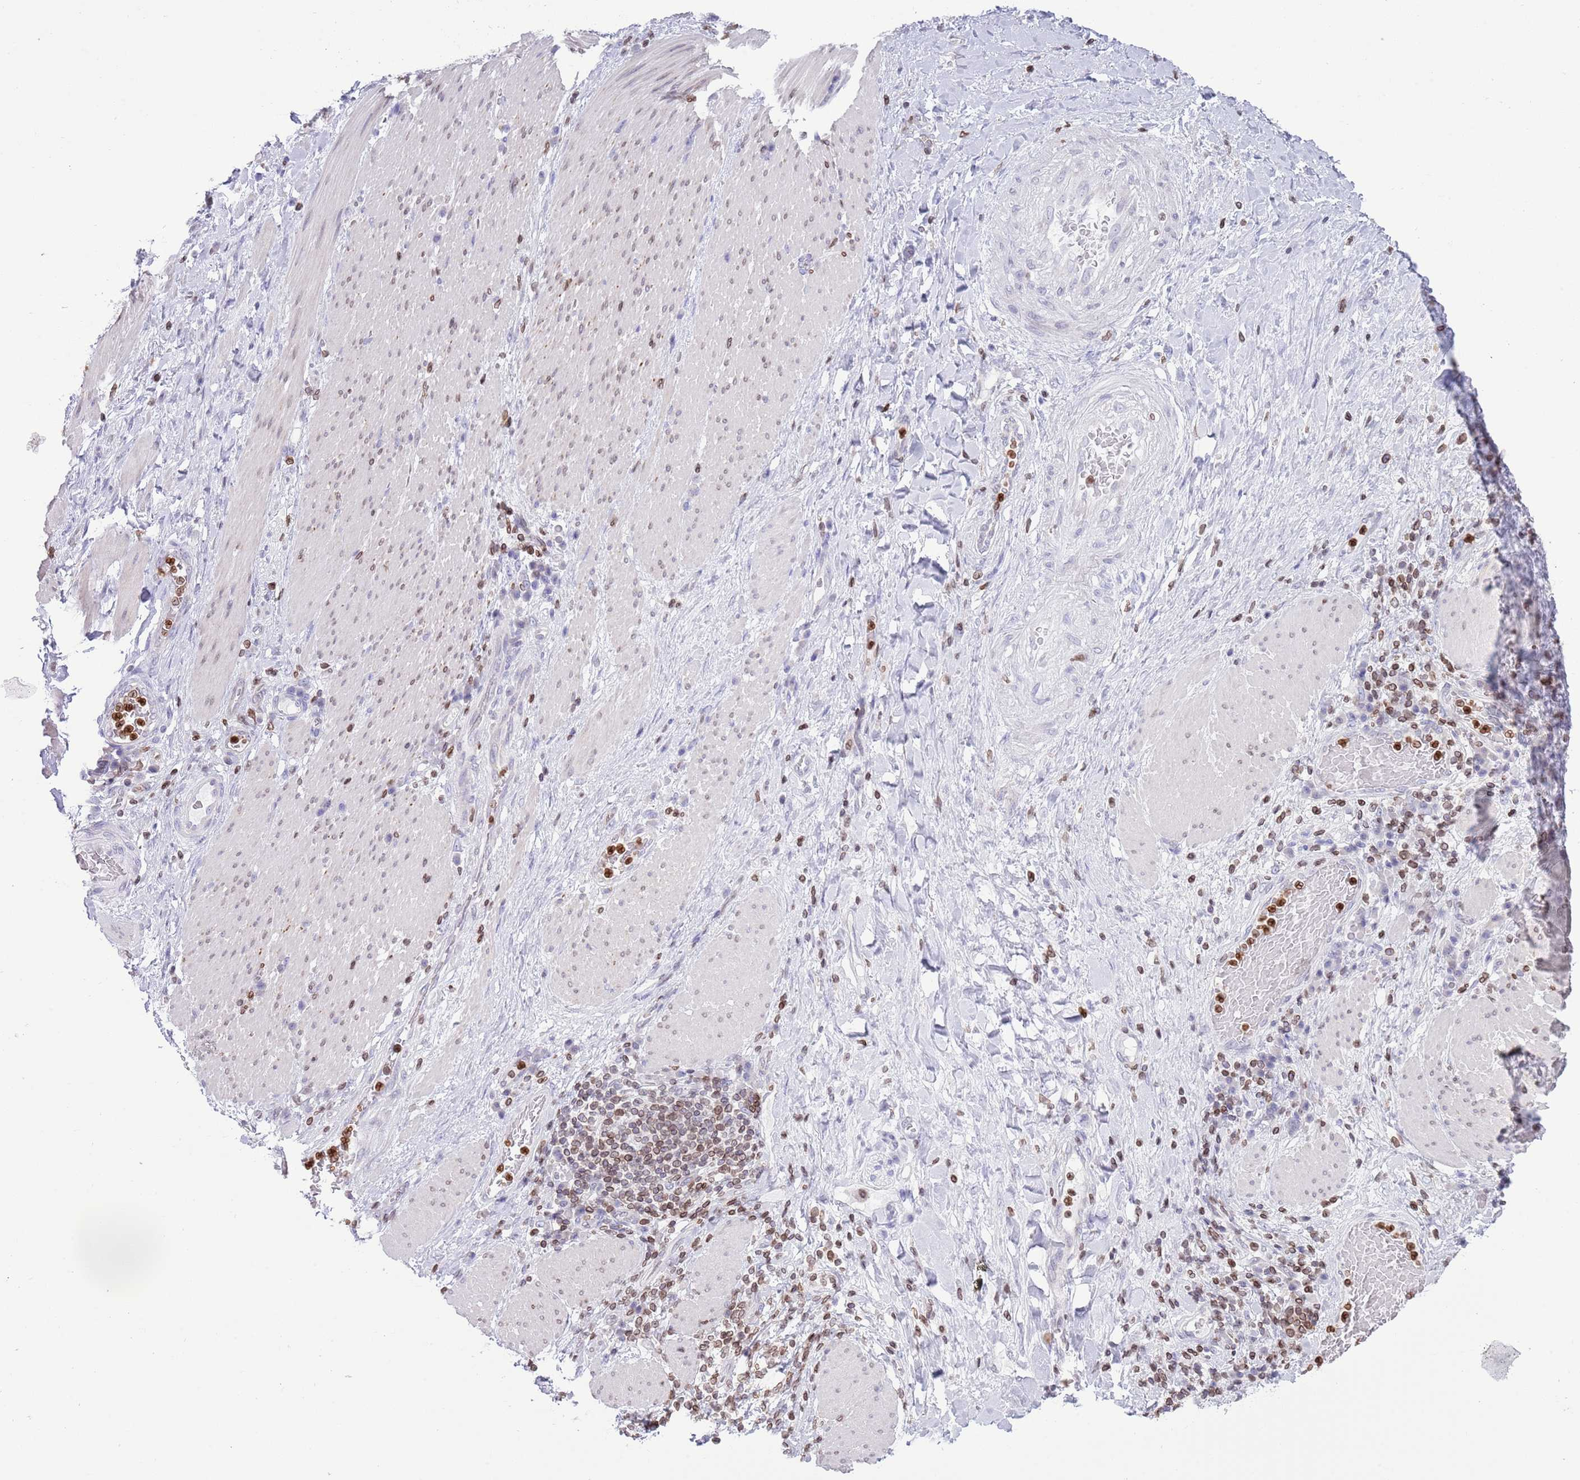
{"staining": {"intensity": "negative", "quantity": "none", "location": "none"}, "tissue": "stomach cancer", "cell_type": "Tumor cells", "image_type": "cancer", "snomed": [{"axis": "morphology", "description": "Normal tissue, NOS"}, {"axis": "morphology", "description": "Adenocarcinoma, NOS"}, {"axis": "topography", "description": "Stomach"}], "caption": "Histopathology image shows no significant protein positivity in tumor cells of adenocarcinoma (stomach).", "gene": "LBR", "patient": {"sex": "female", "age": 64}}